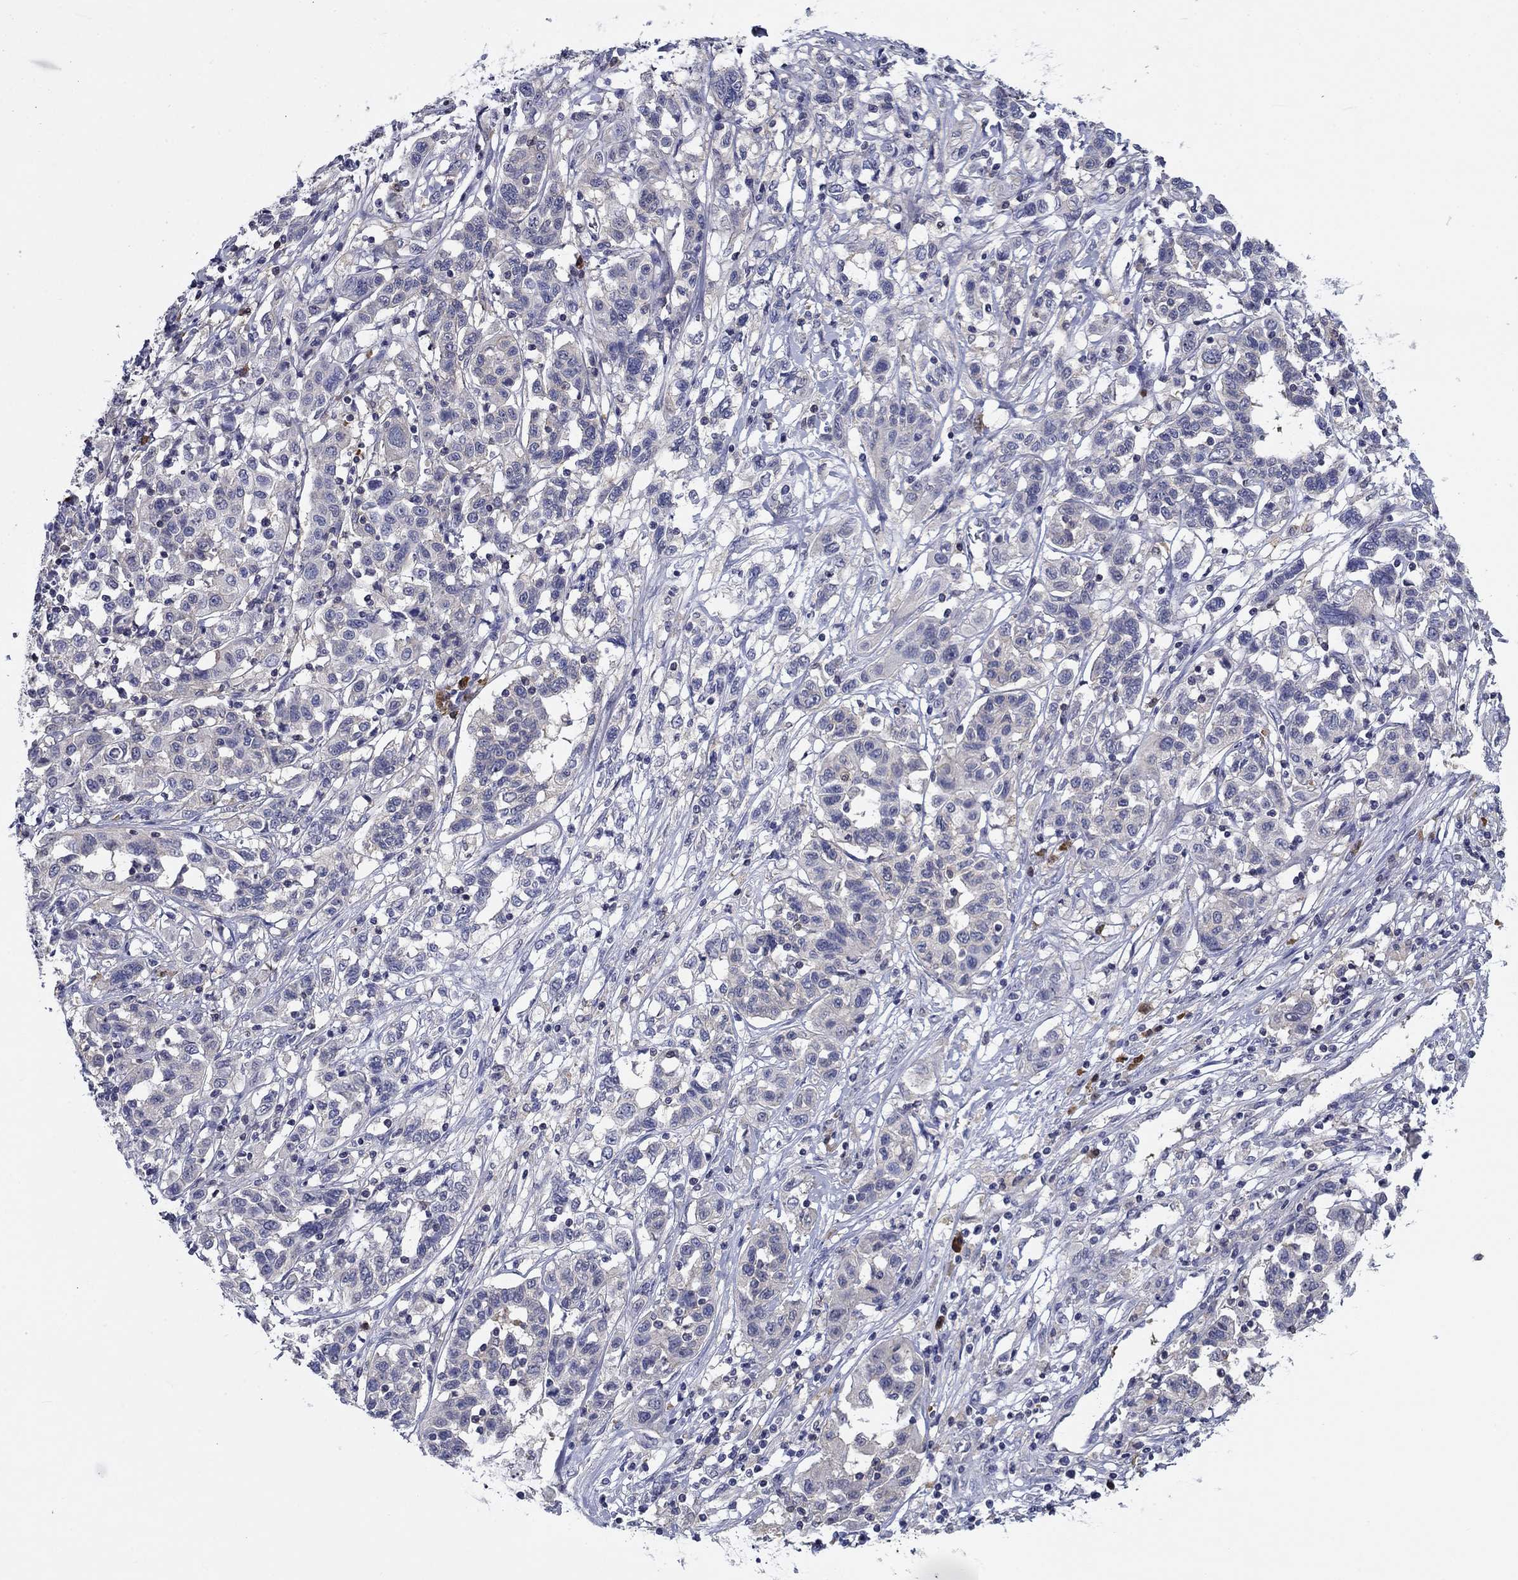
{"staining": {"intensity": "negative", "quantity": "none", "location": "none"}, "tissue": "liver cancer", "cell_type": "Tumor cells", "image_type": "cancer", "snomed": [{"axis": "morphology", "description": "Adenocarcinoma, NOS"}, {"axis": "morphology", "description": "Cholangiocarcinoma"}, {"axis": "topography", "description": "Liver"}], "caption": "Micrograph shows no significant protein staining in tumor cells of liver cholangiocarcinoma.", "gene": "POU2F2", "patient": {"sex": "male", "age": 64}}